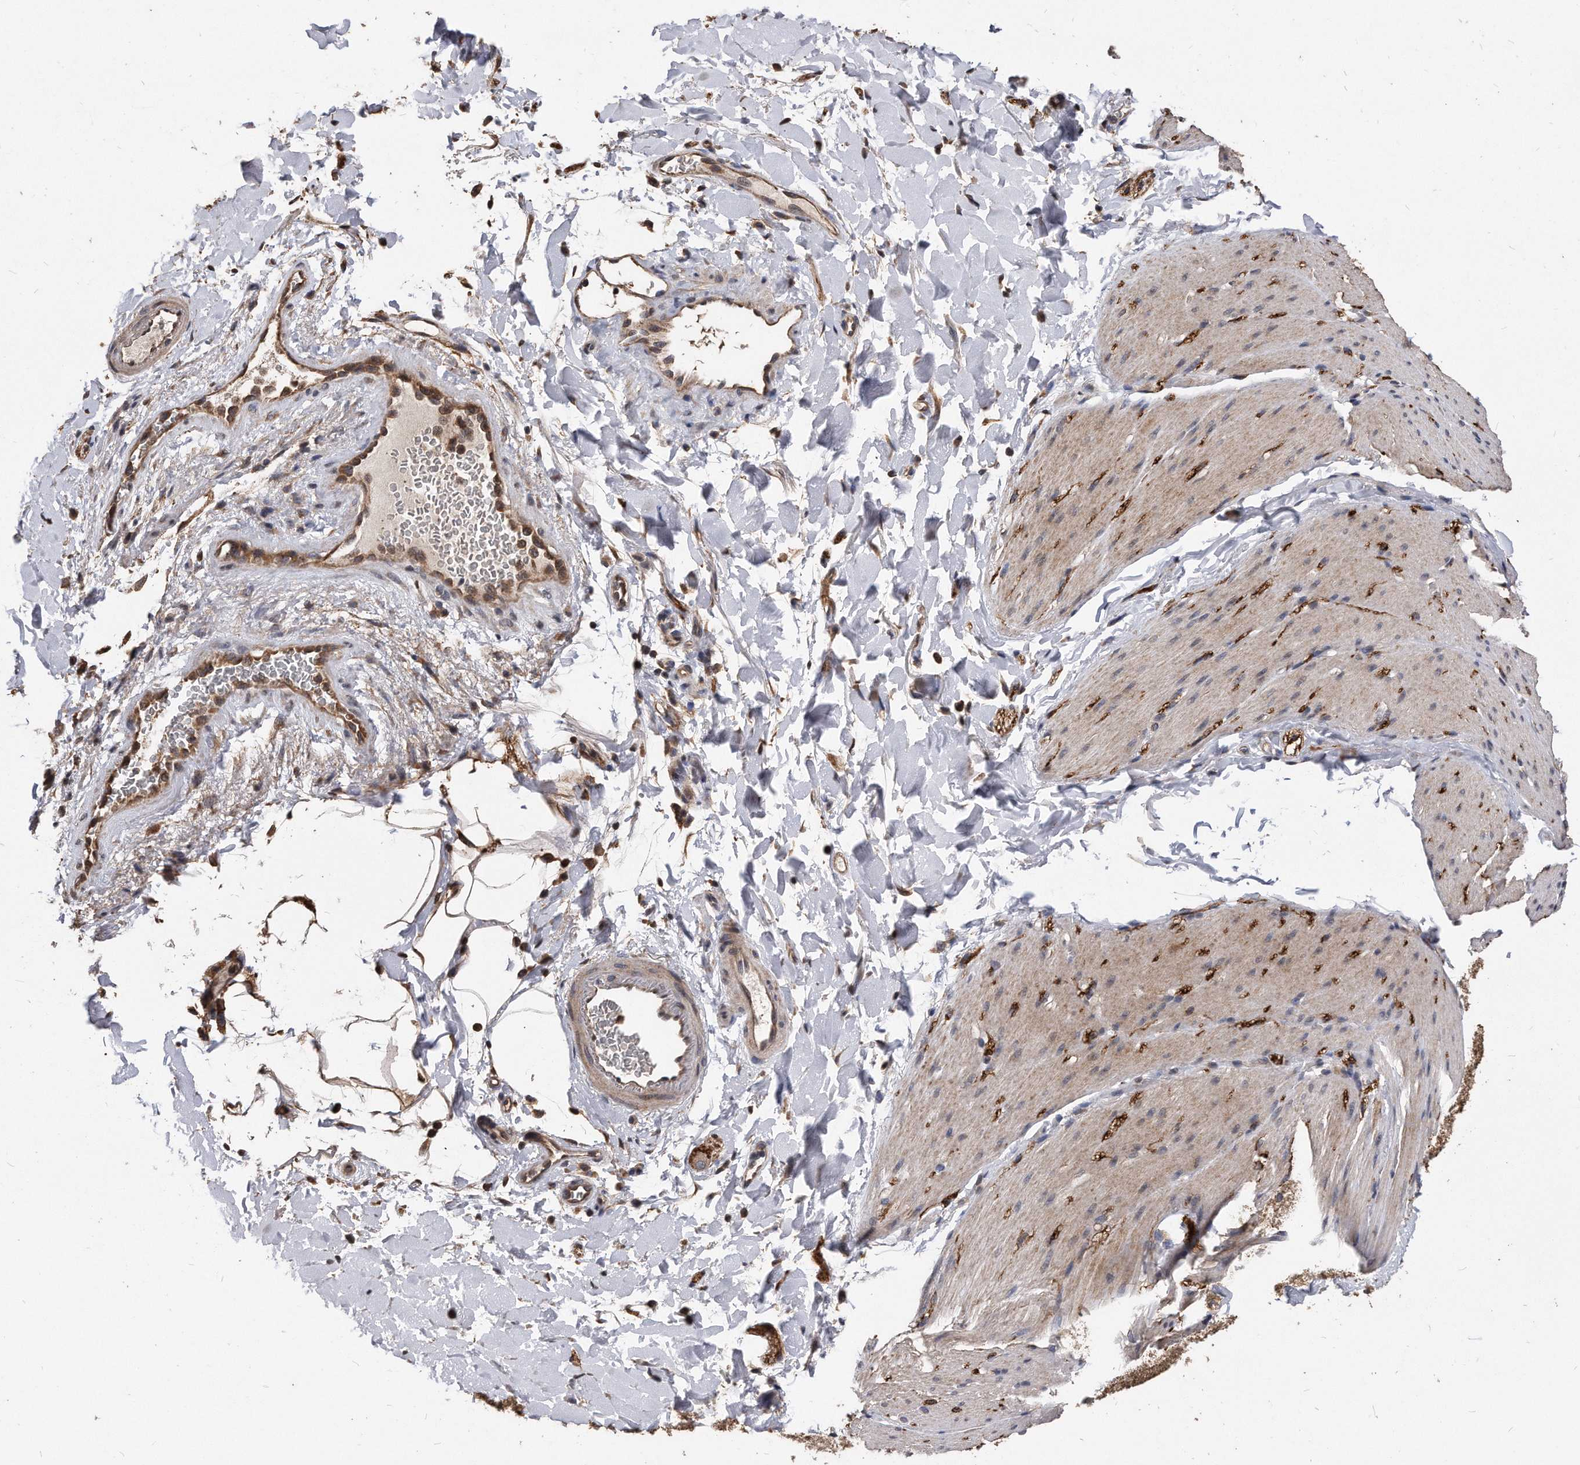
{"staining": {"intensity": "weak", "quantity": "25%-75%", "location": "cytoplasmic/membranous"}, "tissue": "smooth muscle", "cell_type": "Smooth muscle cells", "image_type": "normal", "snomed": [{"axis": "morphology", "description": "Normal tissue, NOS"}, {"axis": "topography", "description": "Smooth muscle"}, {"axis": "topography", "description": "Small intestine"}], "caption": "There is low levels of weak cytoplasmic/membranous positivity in smooth muscle cells of unremarkable smooth muscle, as demonstrated by immunohistochemical staining (brown color).", "gene": "IL20RA", "patient": {"sex": "female", "age": 84}}